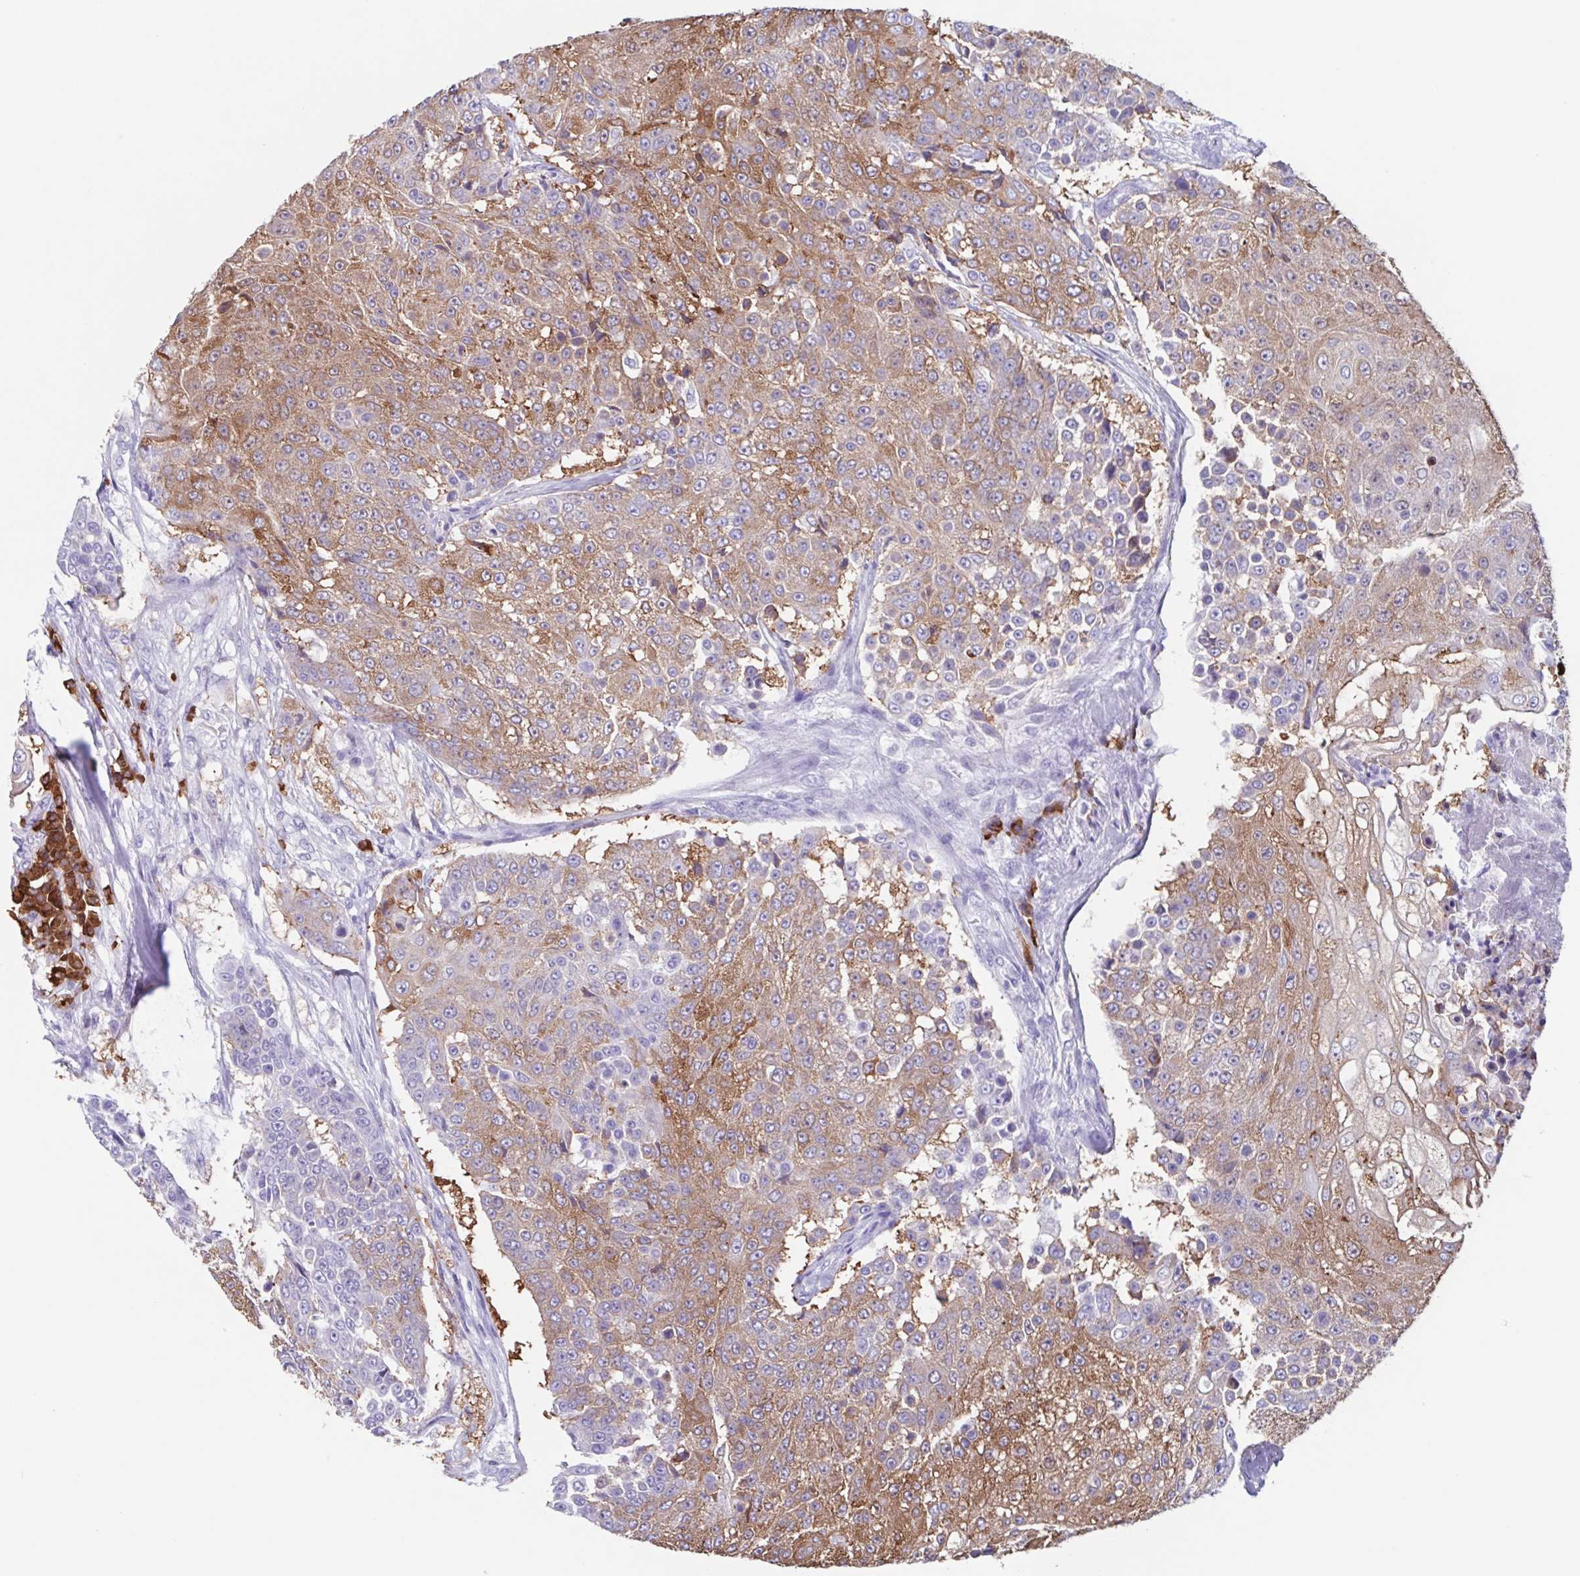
{"staining": {"intensity": "weak", "quantity": "25%-75%", "location": "cytoplasmic/membranous"}, "tissue": "urothelial cancer", "cell_type": "Tumor cells", "image_type": "cancer", "snomed": [{"axis": "morphology", "description": "Urothelial carcinoma, High grade"}, {"axis": "topography", "description": "Urinary bladder"}], "caption": "This is an image of IHC staining of urothelial cancer, which shows weak positivity in the cytoplasmic/membranous of tumor cells.", "gene": "TPD52", "patient": {"sex": "female", "age": 63}}